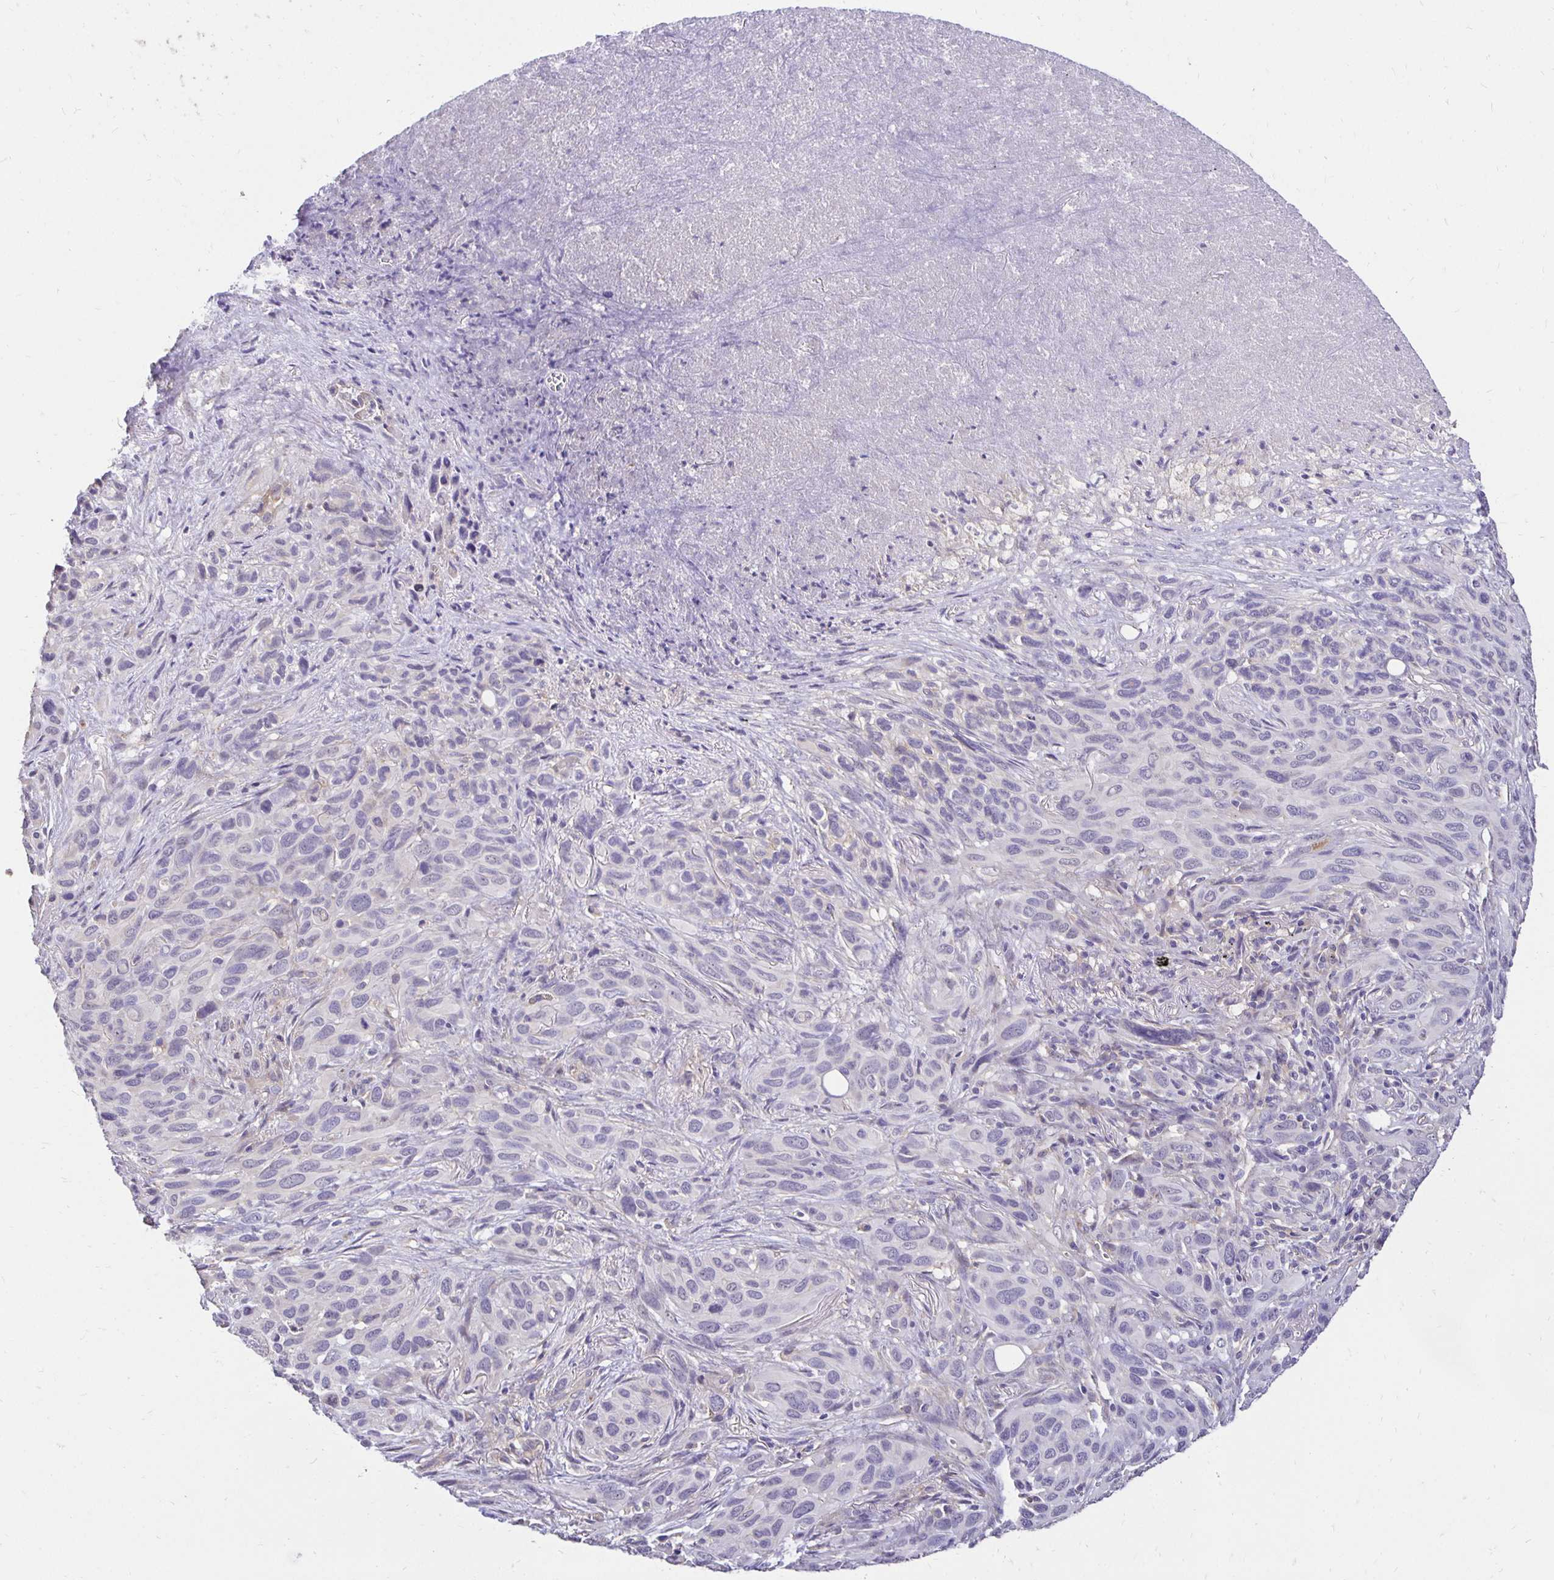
{"staining": {"intensity": "negative", "quantity": "none", "location": "none"}, "tissue": "melanoma", "cell_type": "Tumor cells", "image_type": "cancer", "snomed": [{"axis": "morphology", "description": "Malignant melanoma, Metastatic site"}, {"axis": "topography", "description": "Lung"}], "caption": "Tumor cells show no significant expression in malignant melanoma (metastatic site).", "gene": "PNPLA3", "patient": {"sex": "male", "age": 48}}